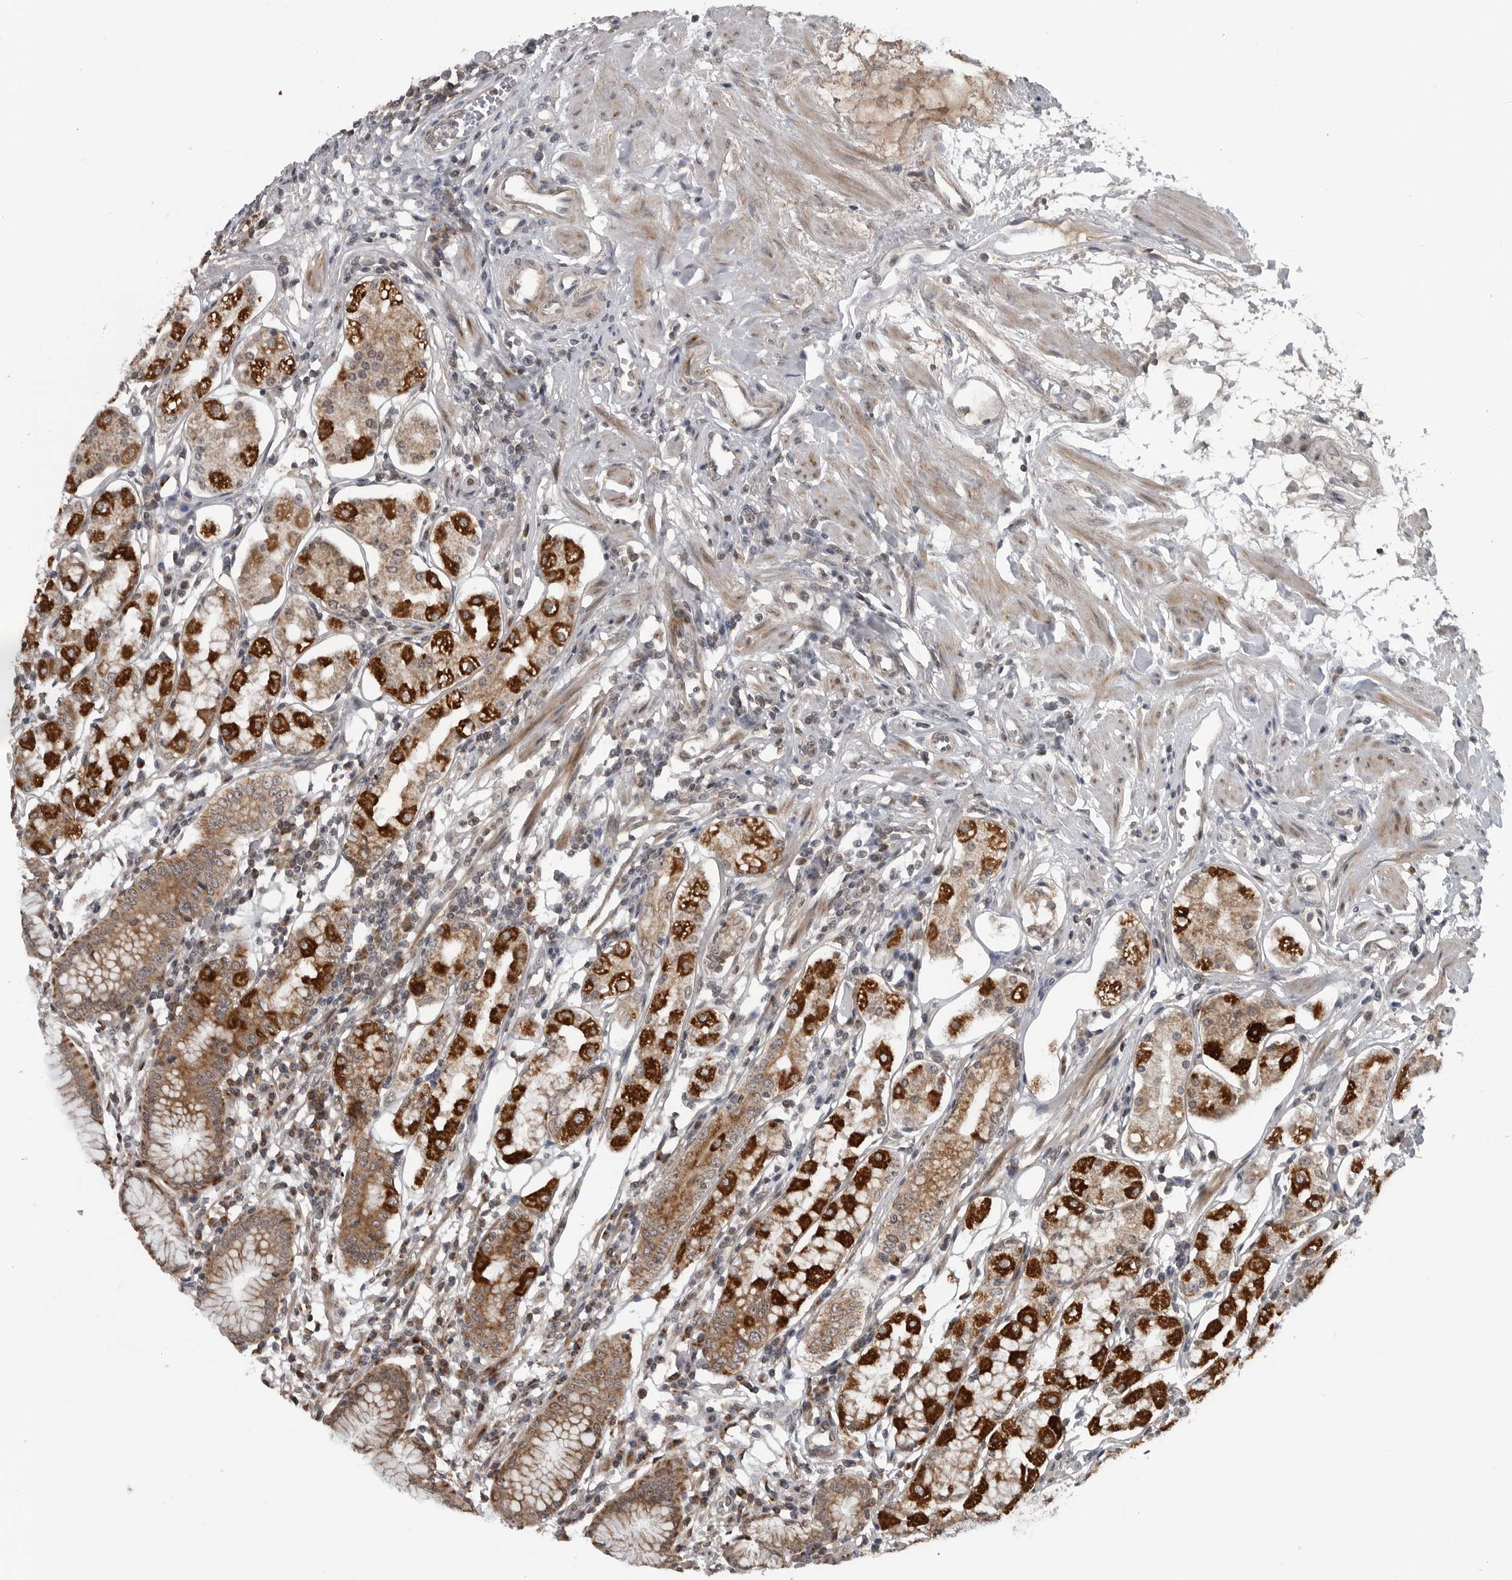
{"staining": {"intensity": "strong", "quantity": "25%-75%", "location": "cytoplasmic/membranous"}, "tissue": "stomach", "cell_type": "Glandular cells", "image_type": "normal", "snomed": [{"axis": "morphology", "description": "Normal tissue, NOS"}, {"axis": "topography", "description": "Stomach"}, {"axis": "topography", "description": "Stomach, lower"}], "caption": "Immunohistochemistry image of normal stomach: stomach stained using immunohistochemistry reveals high levels of strong protein expression localized specifically in the cytoplasmic/membranous of glandular cells, appearing as a cytoplasmic/membranous brown color.", "gene": "FAAP100", "patient": {"sex": "female", "age": 56}}